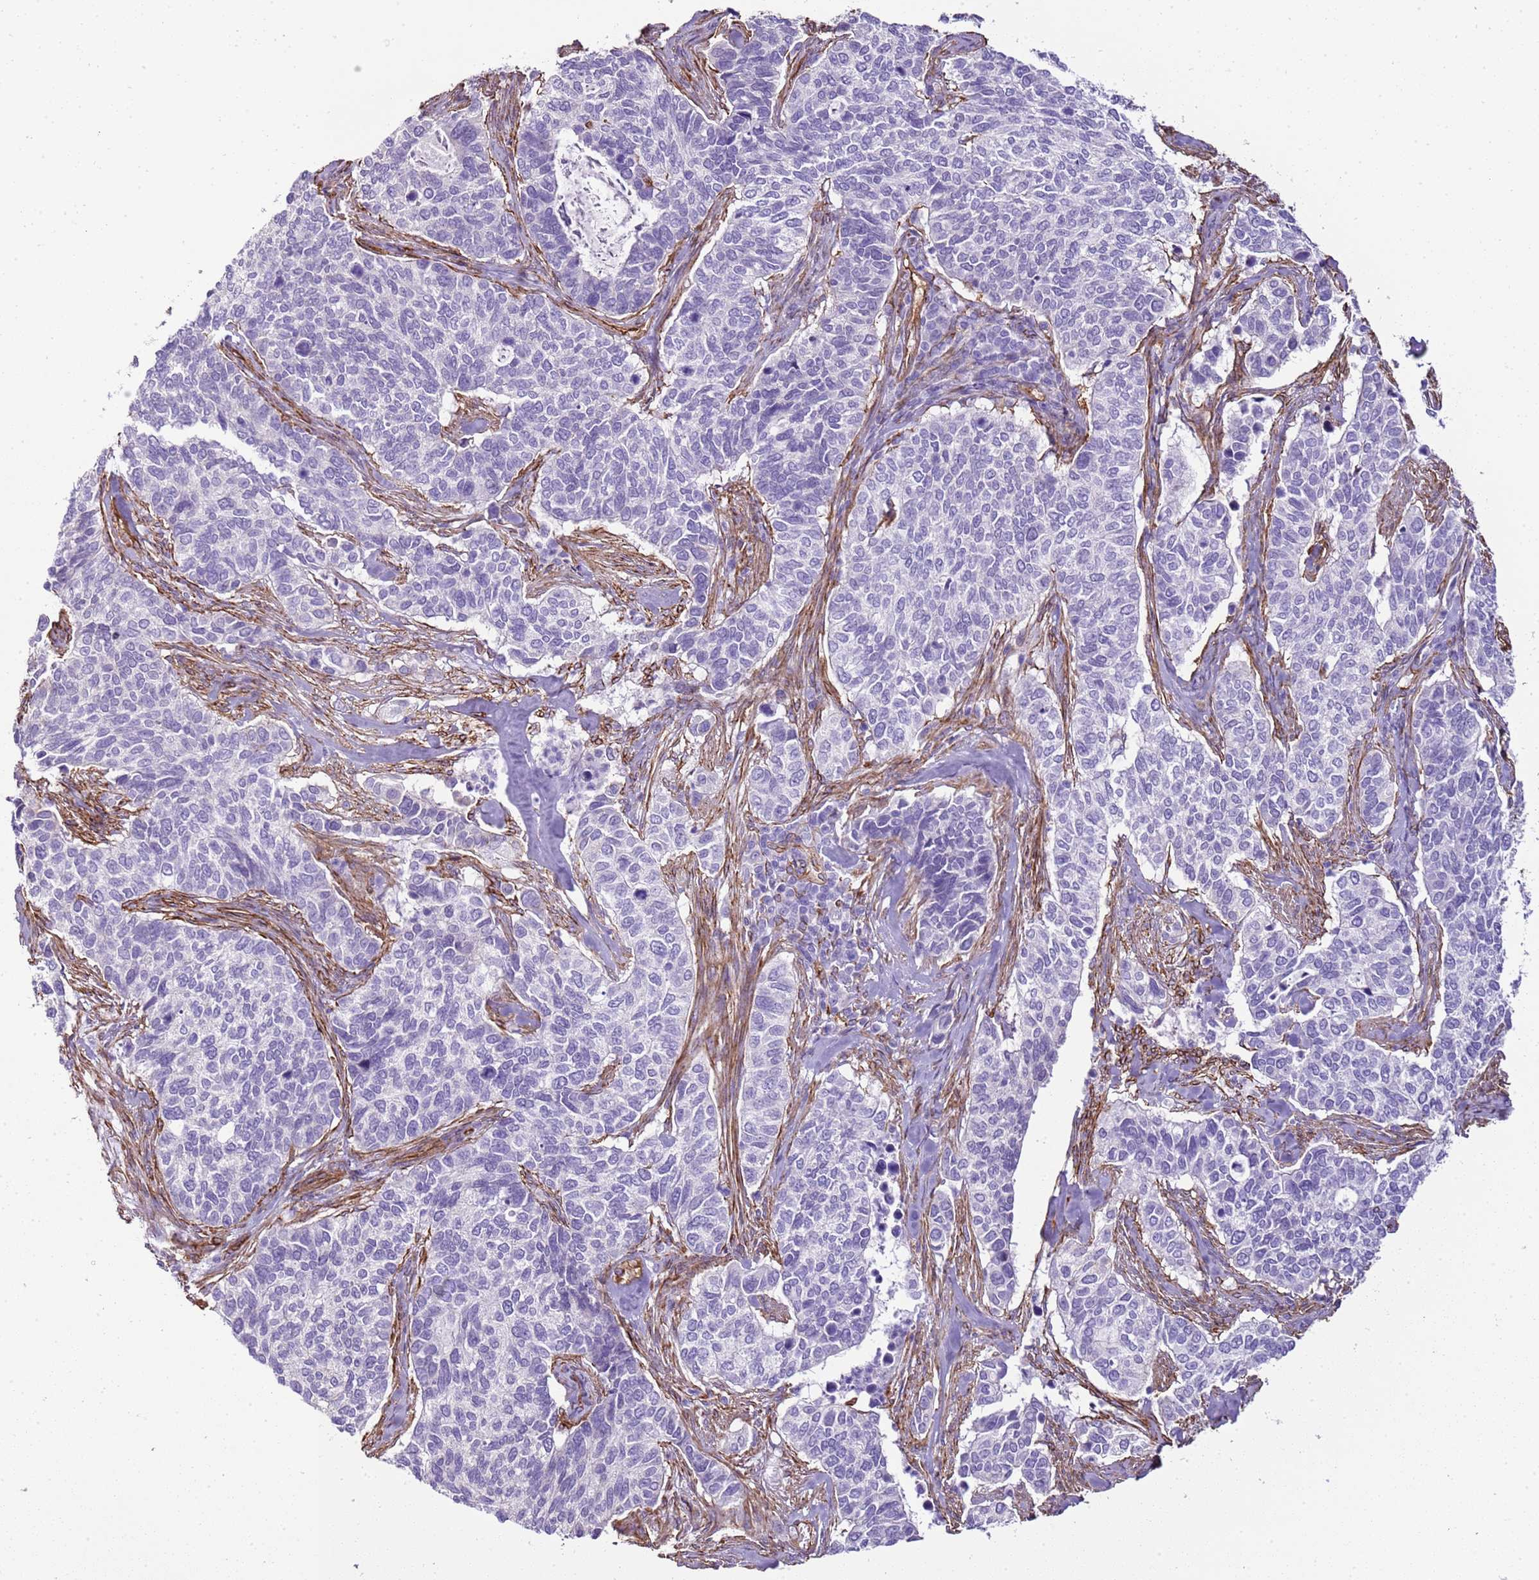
{"staining": {"intensity": "negative", "quantity": "none", "location": "none"}, "tissue": "cervical cancer", "cell_type": "Tumor cells", "image_type": "cancer", "snomed": [{"axis": "morphology", "description": "Squamous cell carcinoma, NOS"}, {"axis": "topography", "description": "Cervix"}], "caption": "DAB (3,3'-diaminobenzidine) immunohistochemical staining of cervical squamous cell carcinoma displays no significant positivity in tumor cells.", "gene": "CTDSPL", "patient": {"sex": "female", "age": 38}}